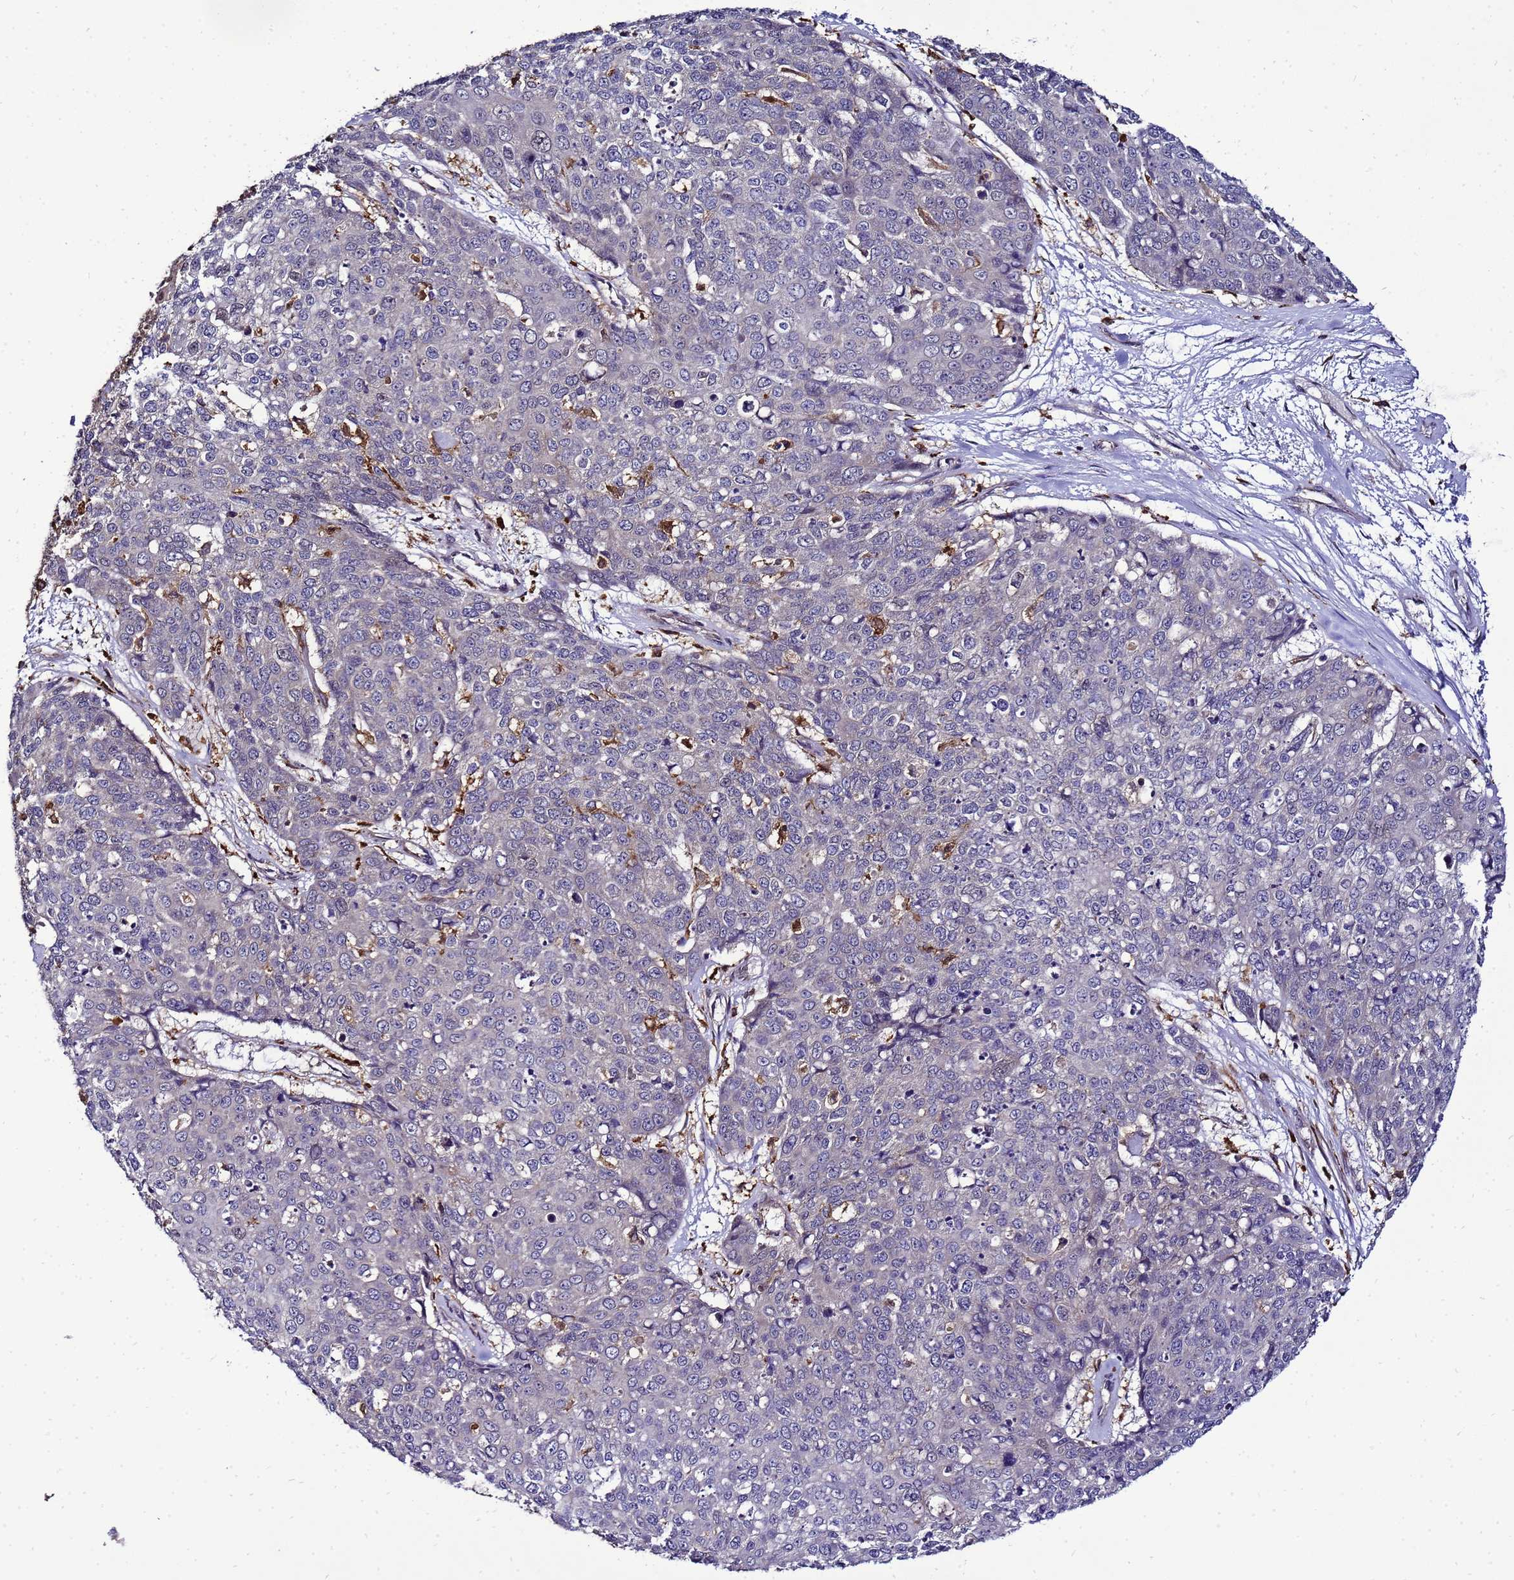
{"staining": {"intensity": "negative", "quantity": "none", "location": "none"}, "tissue": "skin cancer", "cell_type": "Tumor cells", "image_type": "cancer", "snomed": [{"axis": "morphology", "description": "Squamous cell carcinoma, NOS"}, {"axis": "topography", "description": "Skin"}], "caption": "A high-resolution micrograph shows immunohistochemistry staining of skin cancer (squamous cell carcinoma), which exhibits no significant expression in tumor cells. The staining is performed using DAB brown chromogen with nuclei counter-stained in using hematoxylin.", "gene": "TRABD", "patient": {"sex": "male", "age": 71}}